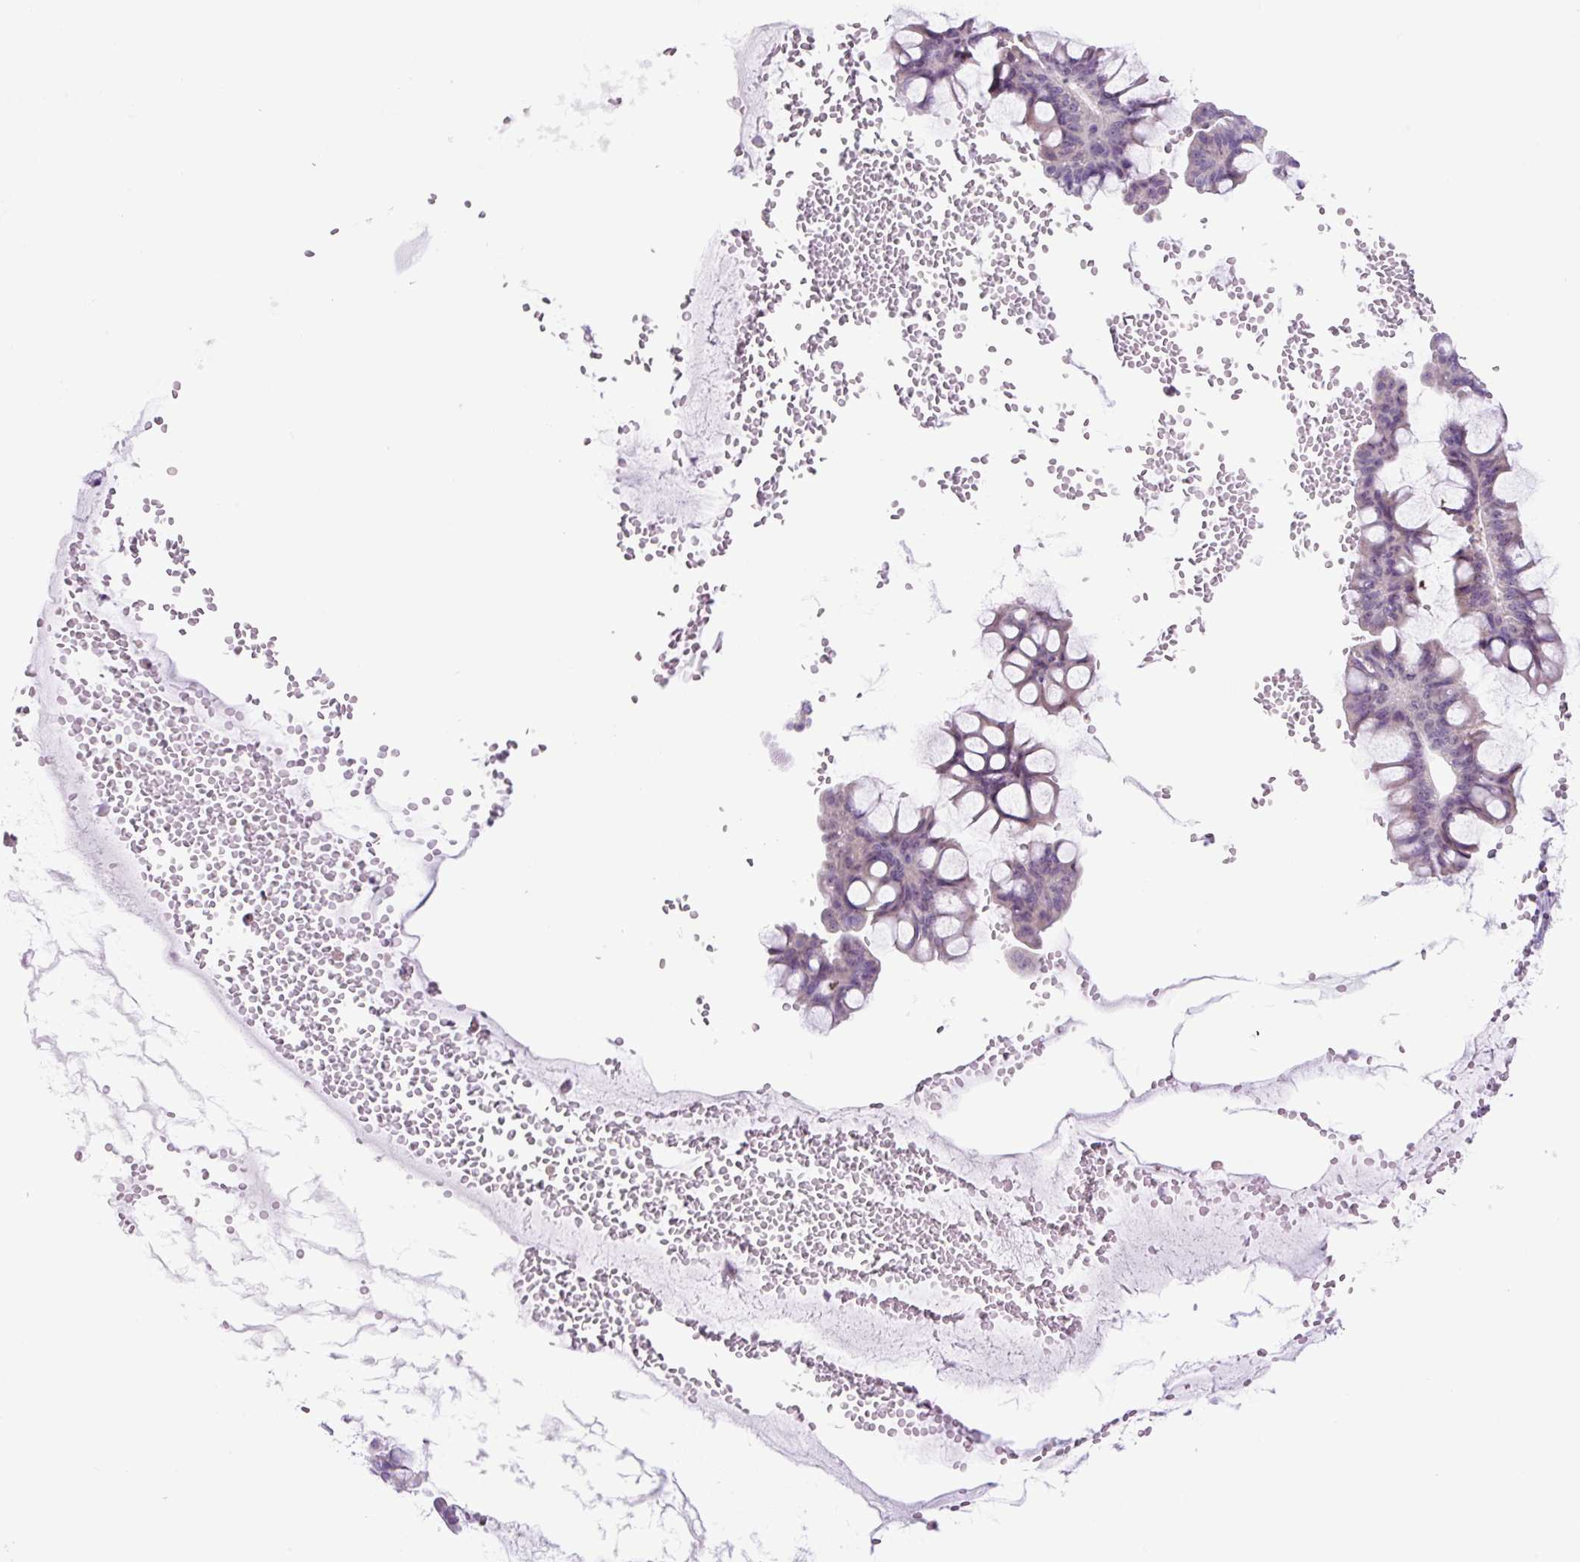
{"staining": {"intensity": "weak", "quantity": "25%-75%", "location": "nuclear"}, "tissue": "ovarian cancer", "cell_type": "Tumor cells", "image_type": "cancer", "snomed": [{"axis": "morphology", "description": "Cystadenocarcinoma, mucinous, NOS"}, {"axis": "topography", "description": "Ovary"}], "caption": "The immunohistochemical stain labels weak nuclear expression in tumor cells of ovarian cancer (mucinous cystadenocarcinoma) tissue. The protein of interest is shown in brown color, while the nuclei are stained blue.", "gene": "RRS1", "patient": {"sex": "female", "age": 73}}